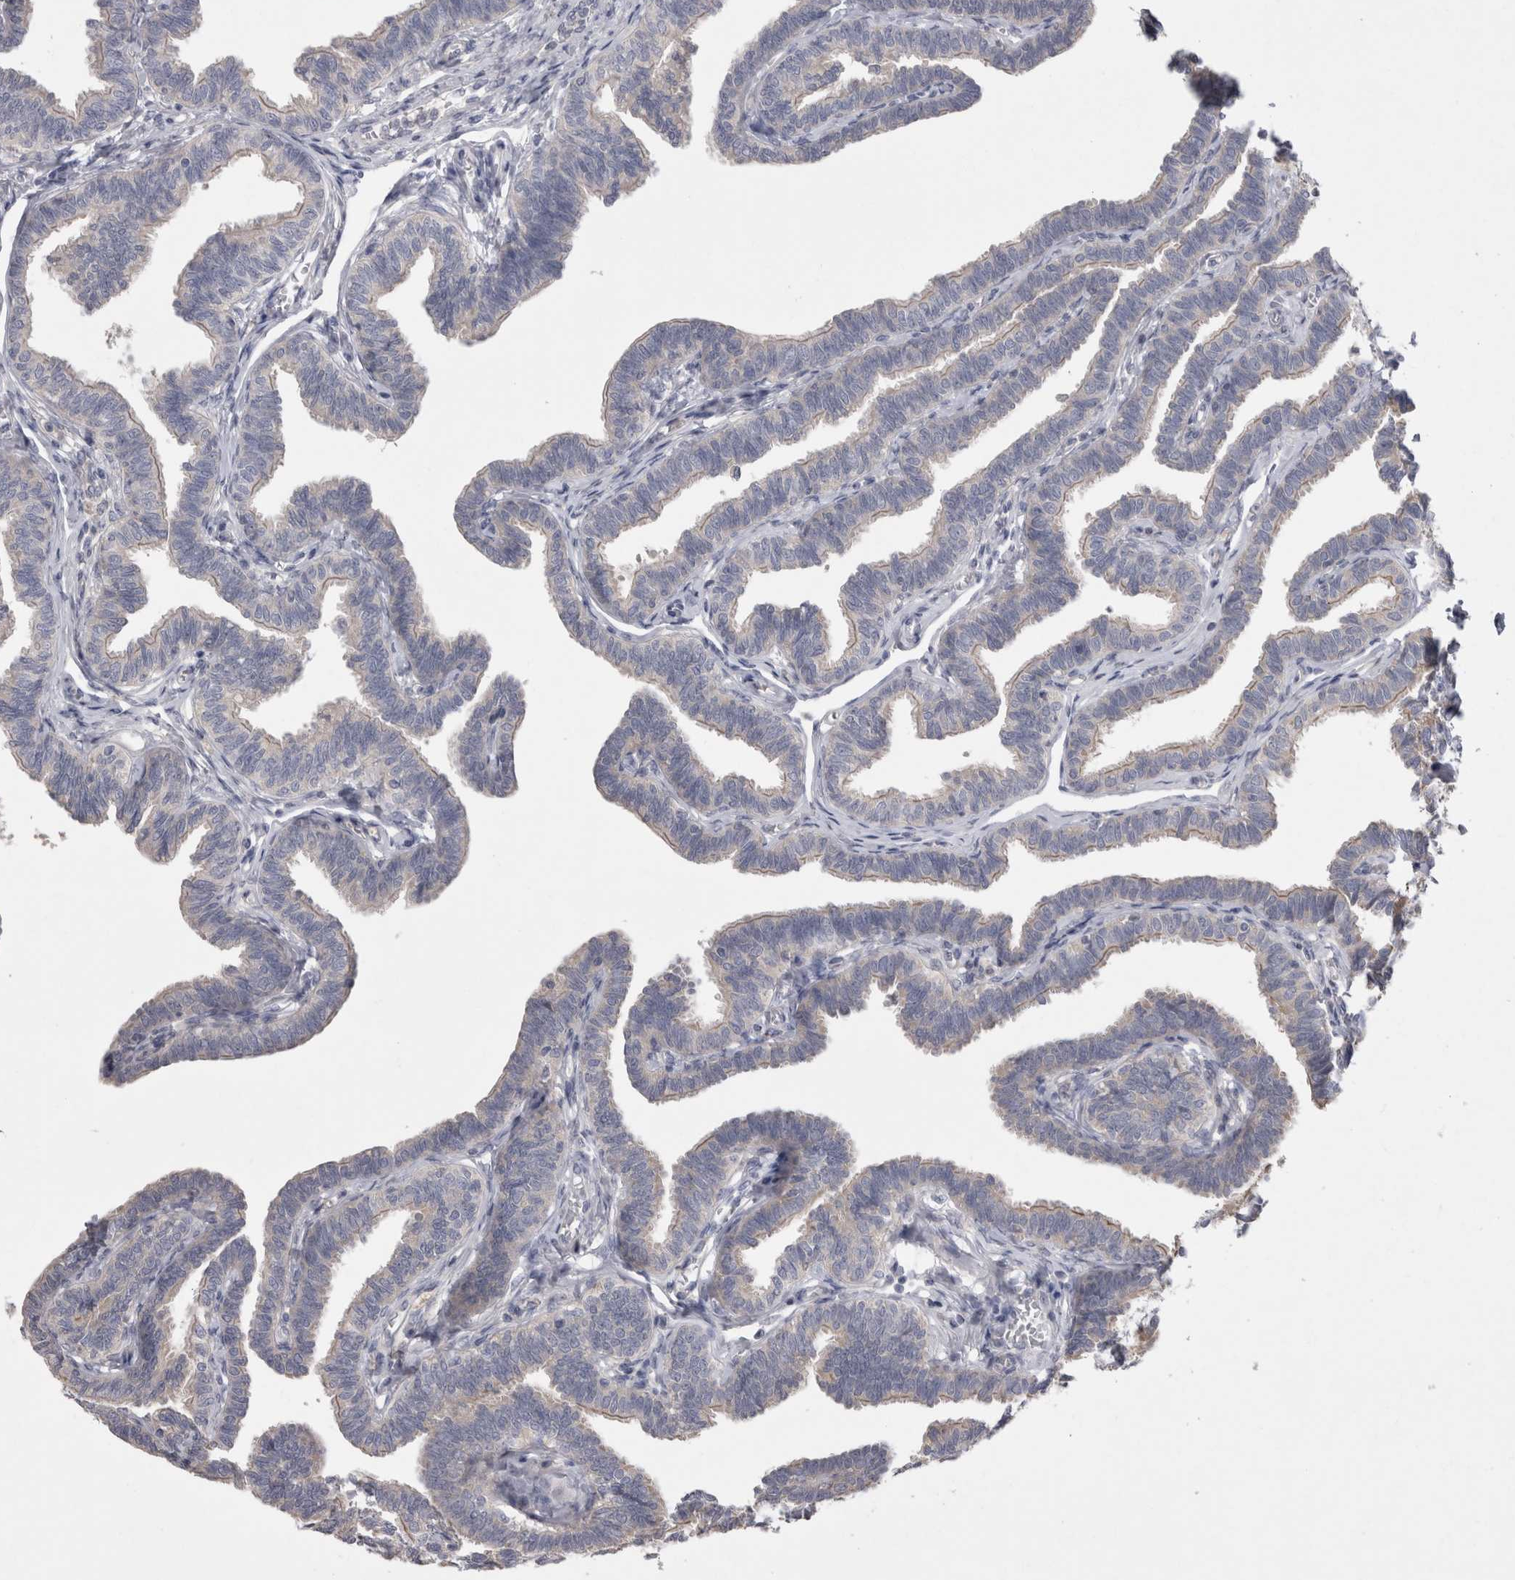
{"staining": {"intensity": "negative", "quantity": "none", "location": "none"}, "tissue": "fallopian tube", "cell_type": "Glandular cells", "image_type": "normal", "snomed": [{"axis": "morphology", "description": "Normal tissue, NOS"}, {"axis": "topography", "description": "Fallopian tube"}, {"axis": "topography", "description": "Ovary"}], "caption": "A high-resolution image shows immunohistochemistry staining of unremarkable fallopian tube, which shows no significant positivity in glandular cells. (DAB immunohistochemistry, high magnification).", "gene": "LRRC40", "patient": {"sex": "female", "age": 23}}